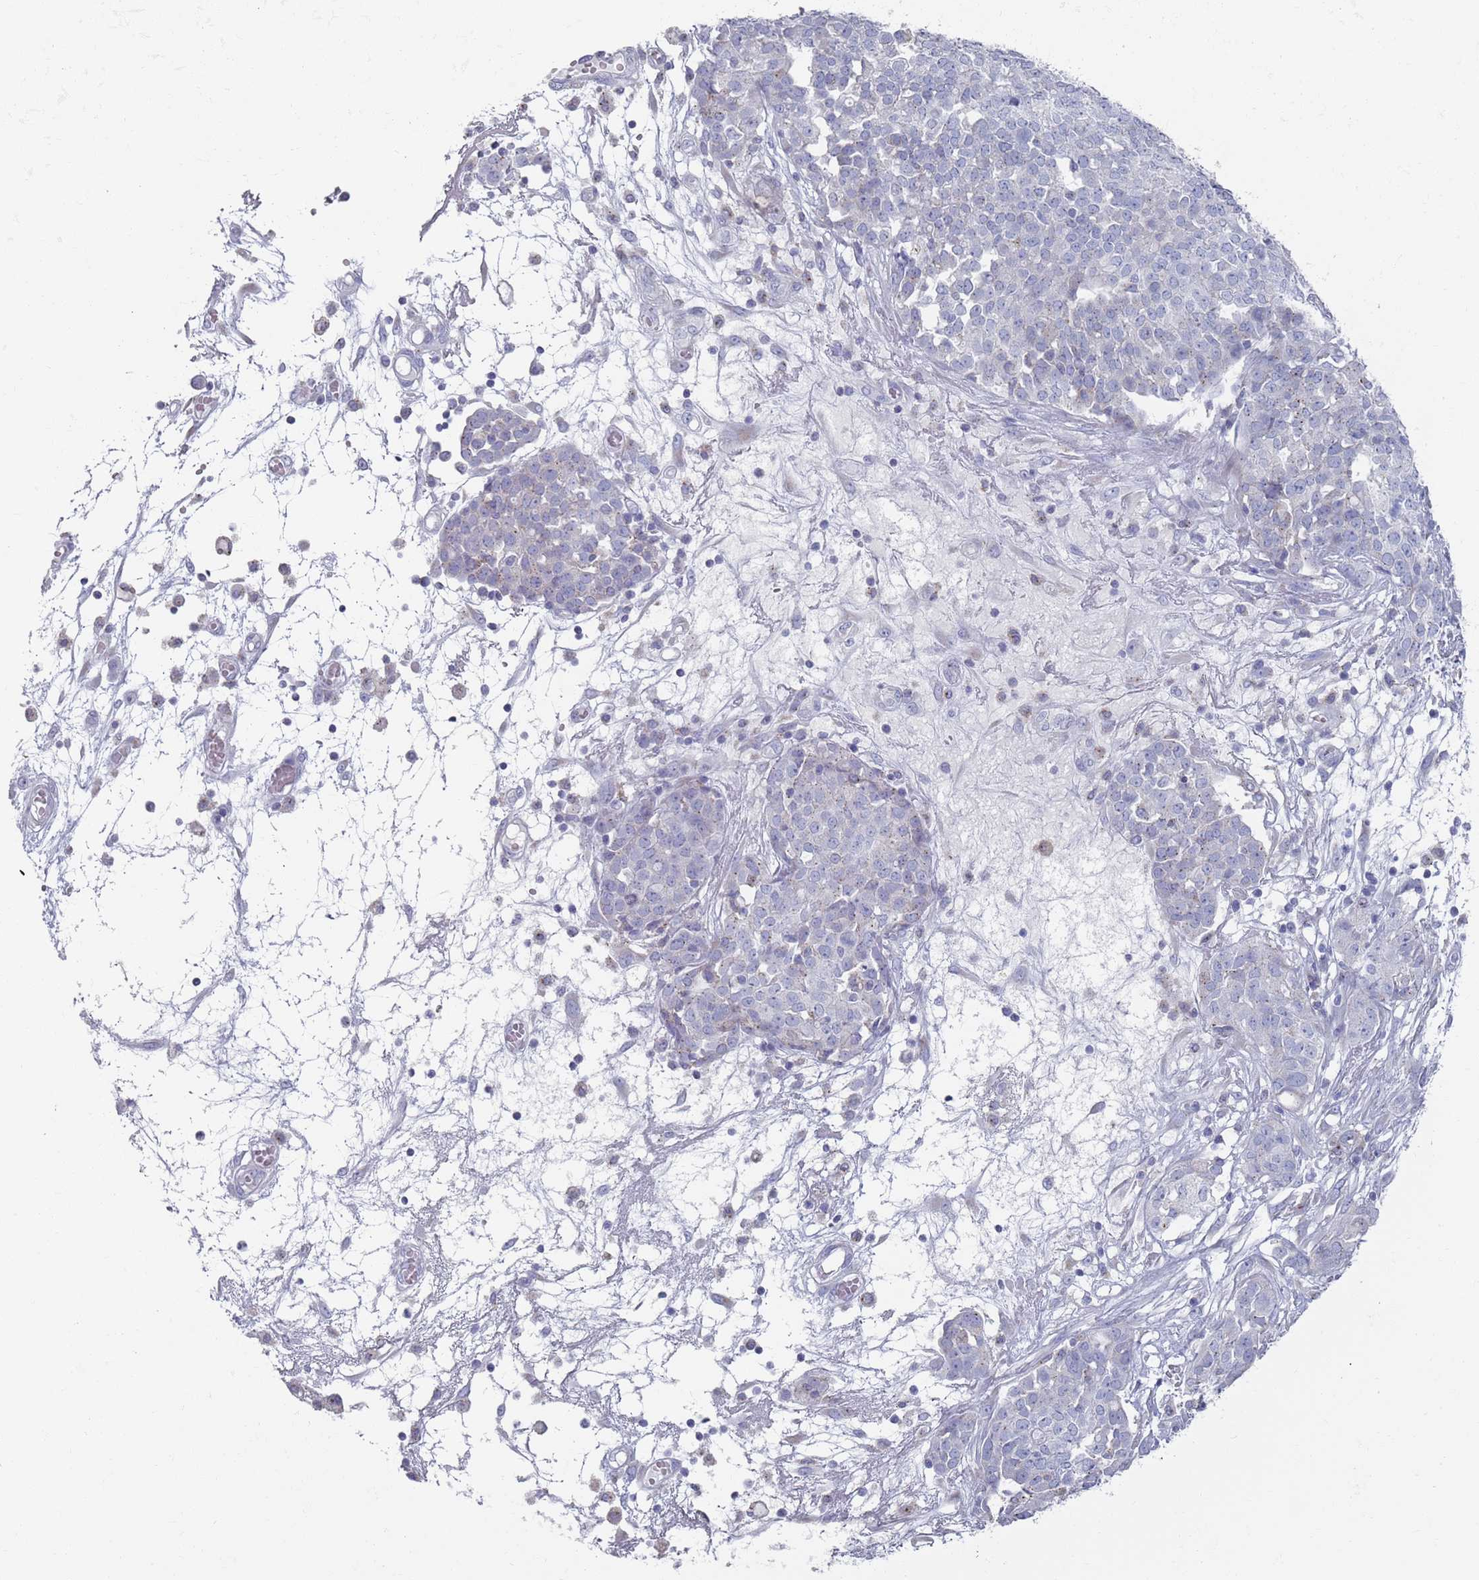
{"staining": {"intensity": "negative", "quantity": "none", "location": "none"}, "tissue": "ovarian cancer", "cell_type": "Tumor cells", "image_type": "cancer", "snomed": [{"axis": "morphology", "description": "Cystadenocarcinoma, serous, NOS"}, {"axis": "topography", "description": "Soft tissue"}, {"axis": "topography", "description": "Ovary"}], "caption": "Immunohistochemical staining of ovarian serous cystadenocarcinoma demonstrates no significant expression in tumor cells. (Stains: DAB (3,3'-diaminobenzidine) immunohistochemistry with hematoxylin counter stain, Microscopy: brightfield microscopy at high magnification).", "gene": "MAT1A", "patient": {"sex": "female", "age": 57}}